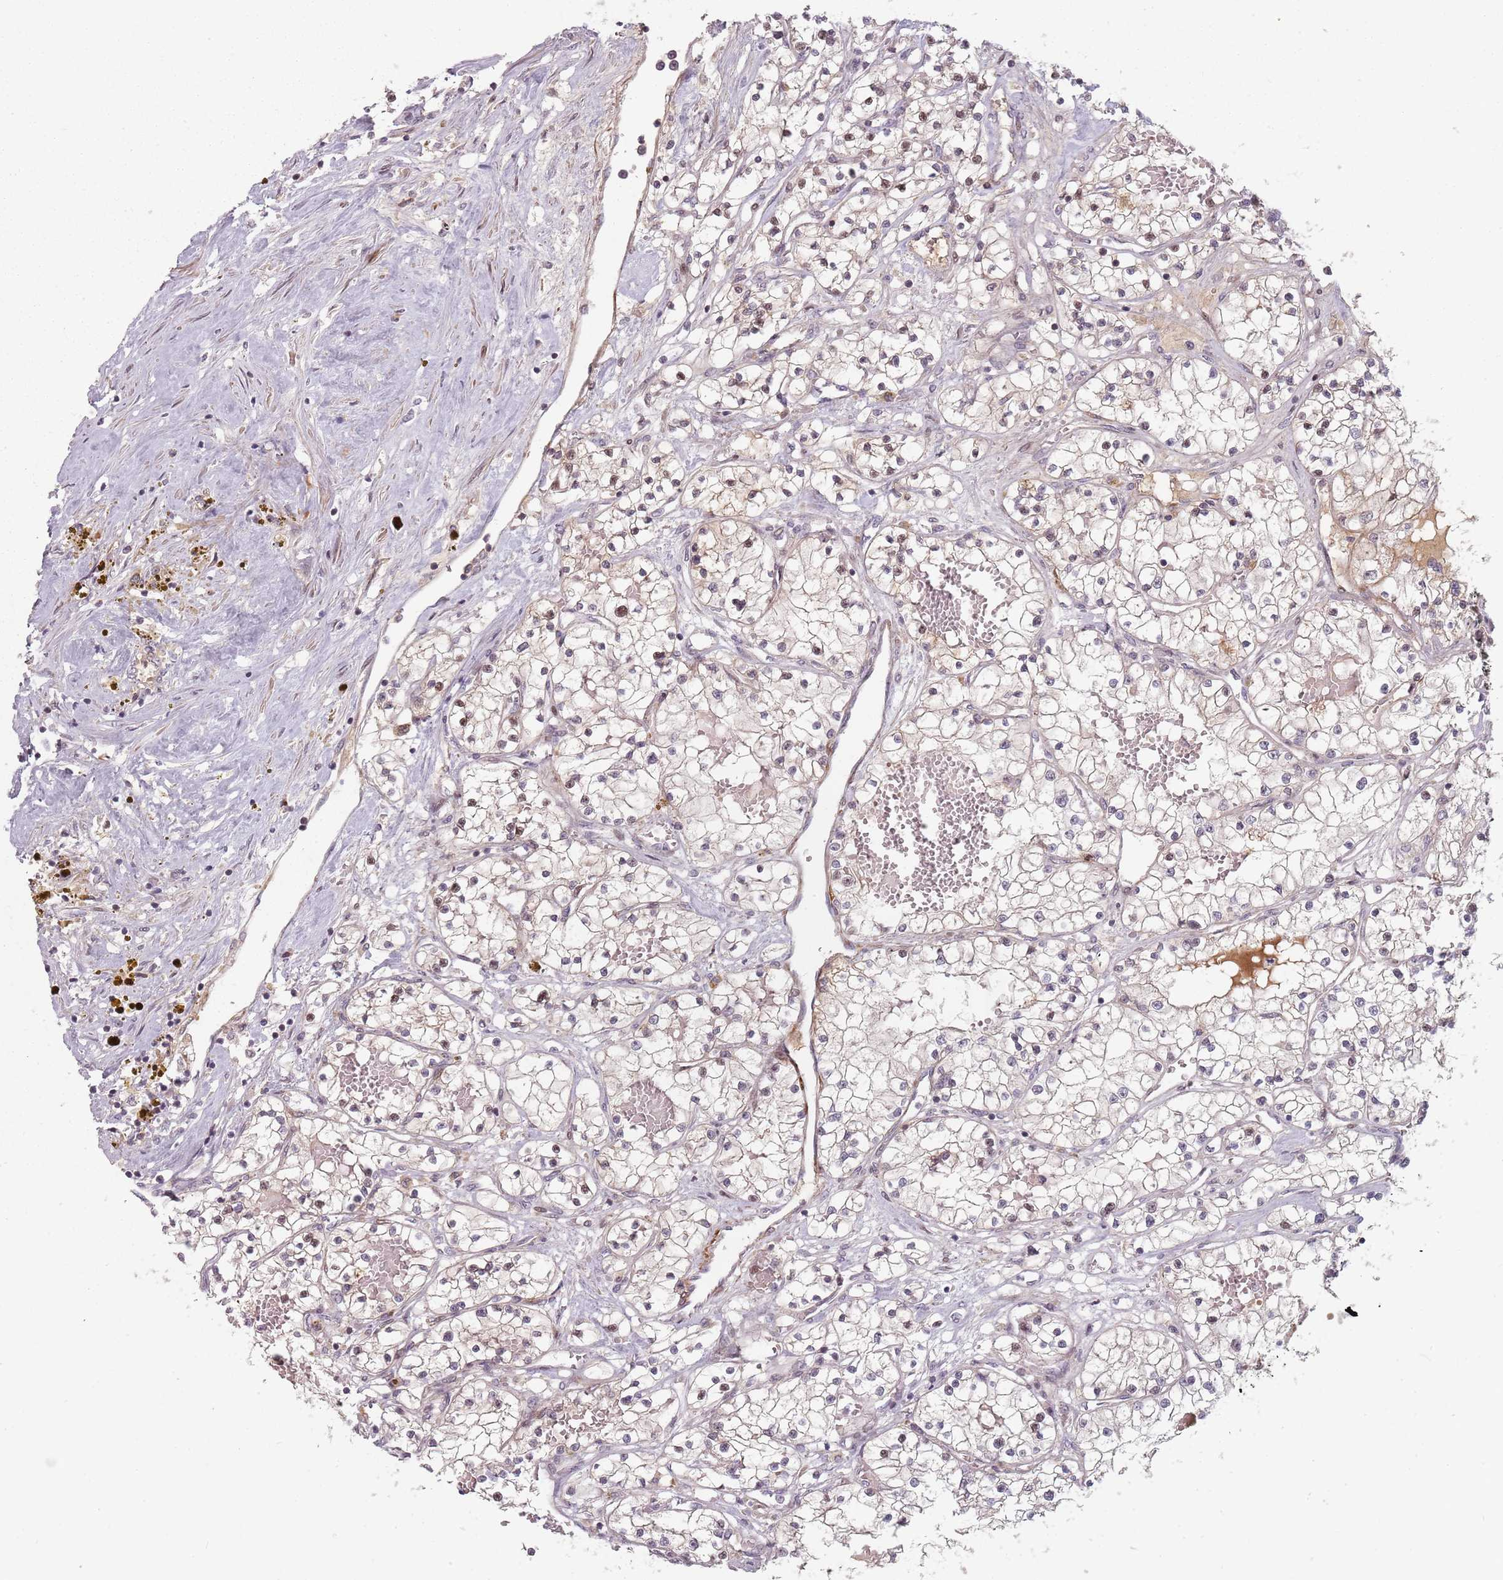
{"staining": {"intensity": "negative", "quantity": "none", "location": "none"}, "tissue": "renal cancer", "cell_type": "Tumor cells", "image_type": "cancer", "snomed": [{"axis": "morphology", "description": "Normal tissue, NOS"}, {"axis": "morphology", "description": "Adenocarcinoma, NOS"}, {"axis": "topography", "description": "Kidney"}], "caption": "Tumor cells are negative for brown protein staining in renal adenocarcinoma.", "gene": "RPS6KA2", "patient": {"sex": "male", "age": 68}}